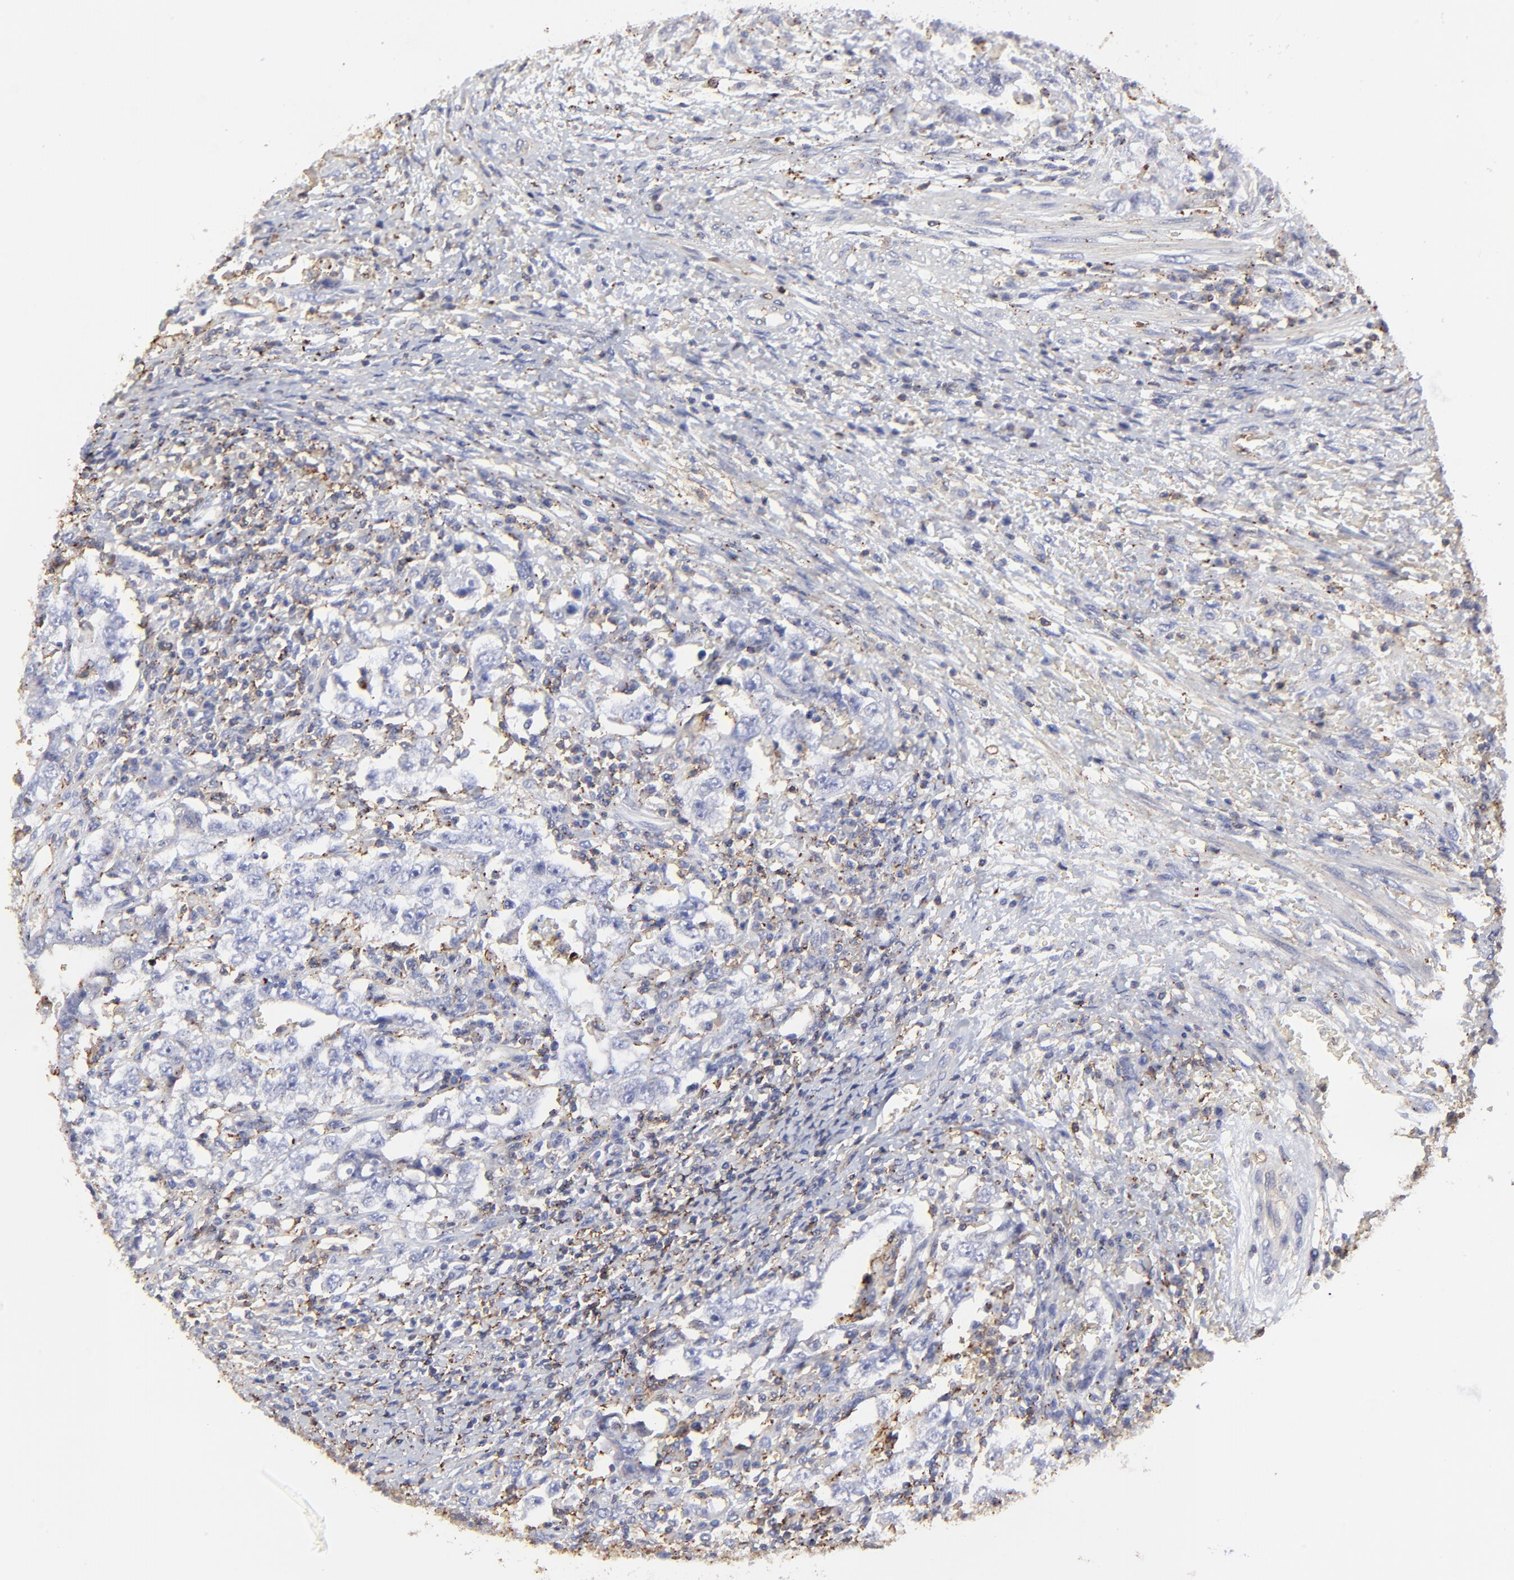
{"staining": {"intensity": "negative", "quantity": "none", "location": "none"}, "tissue": "testis cancer", "cell_type": "Tumor cells", "image_type": "cancer", "snomed": [{"axis": "morphology", "description": "Carcinoma, Embryonal, NOS"}, {"axis": "topography", "description": "Testis"}], "caption": "An immunohistochemistry photomicrograph of embryonal carcinoma (testis) is shown. There is no staining in tumor cells of embryonal carcinoma (testis).", "gene": "ANXA6", "patient": {"sex": "male", "age": 26}}